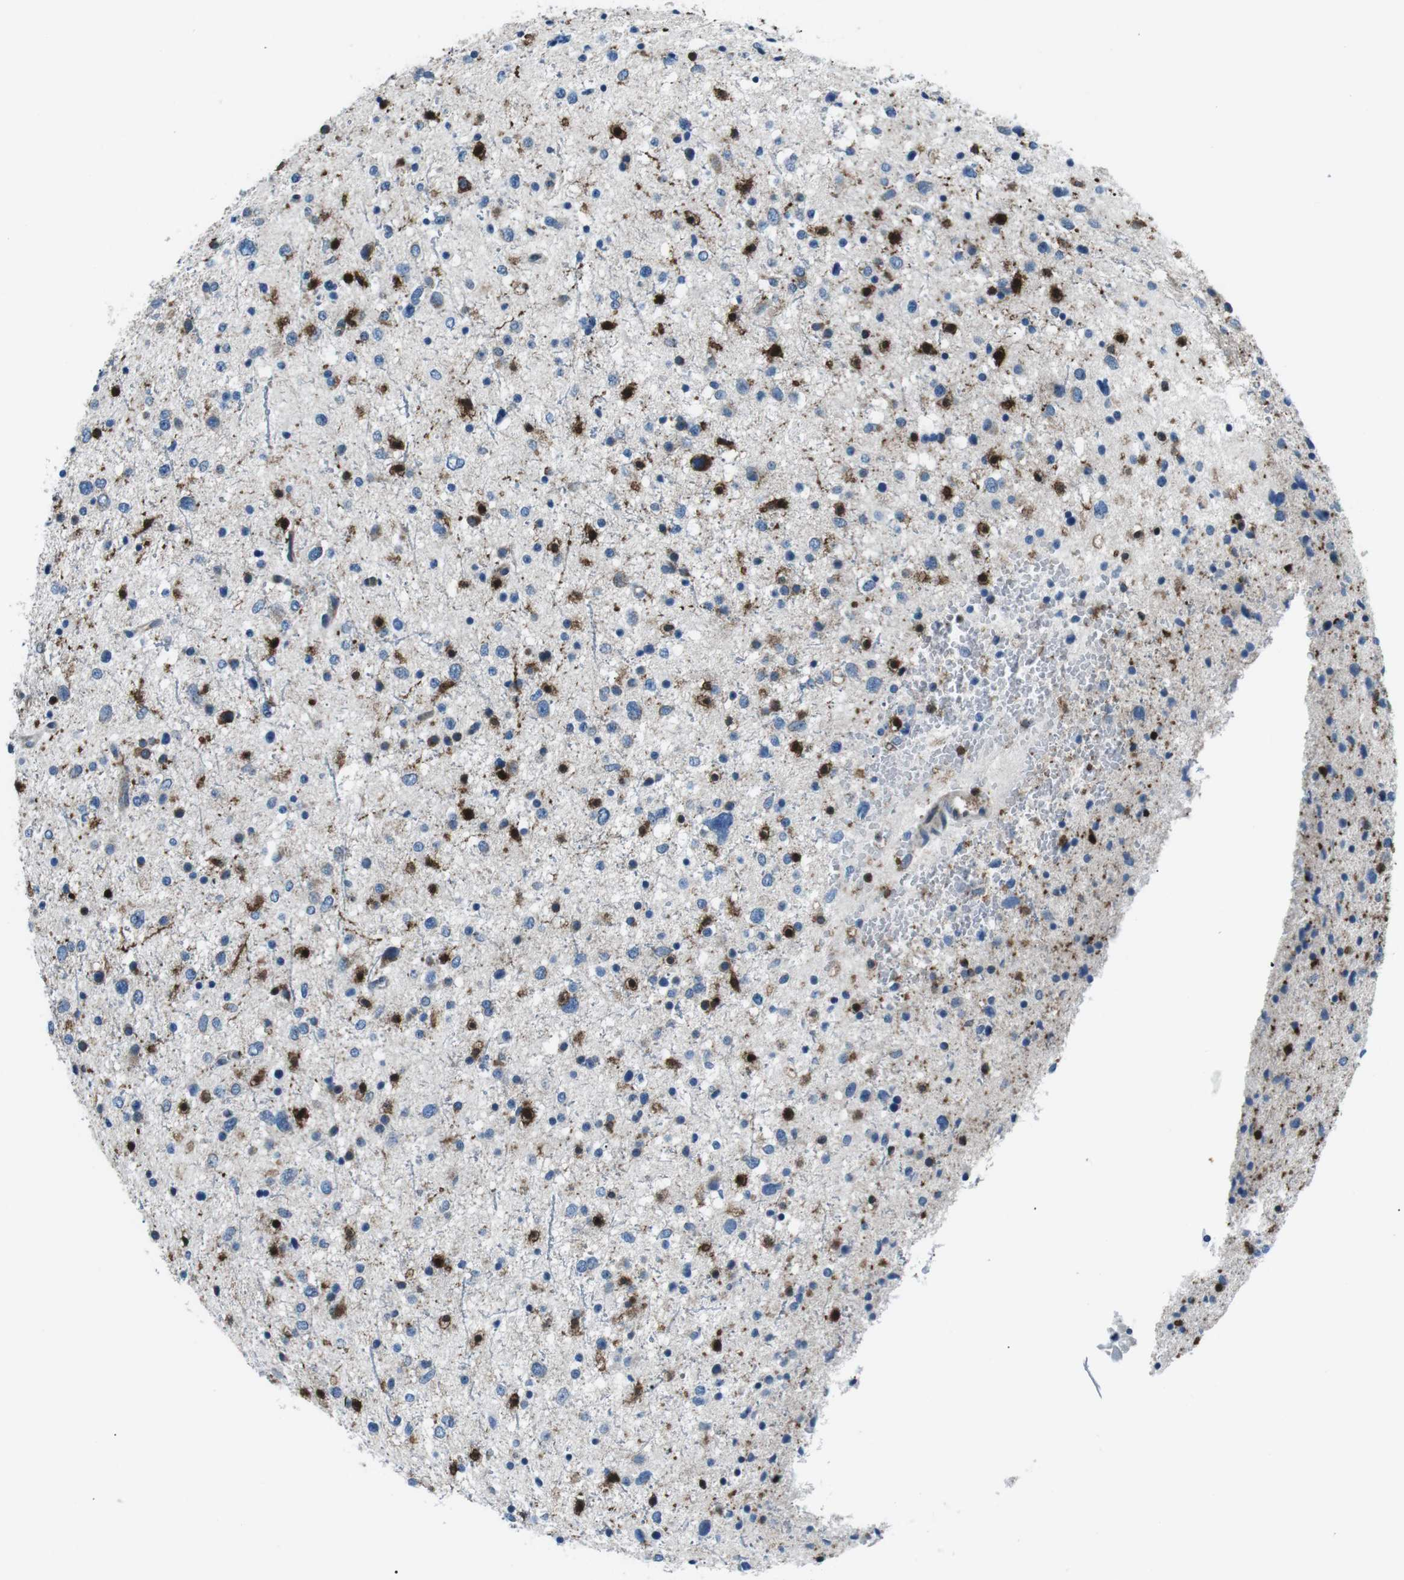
{"staining": {"intensity": "negative", "quantity": "none", "location": "none"}, "tissue": "glioma", "cell_type": "Tumor cells", "image_type": "cancer", "snomed": [{"axis": "morphology", "description": "Glioma, malignant, Low grade"}, {"axis": "topography", "description": "Brain"}], "caption": "Immunohistochemistry (IHC) photomicrograph of neoplastic tissue: glioma stained with DAB (3,3'-diaminobenzidine) shows no significant protein staining in tumor cells. Brightfield microscopy of IHC stained with DAB (3,3'-diaminobenzidine) (brown) and hematoxylin (blue), captured at high magnification.", "gene": "BLNK", "patient": {"sex": "female", "age": 37}}